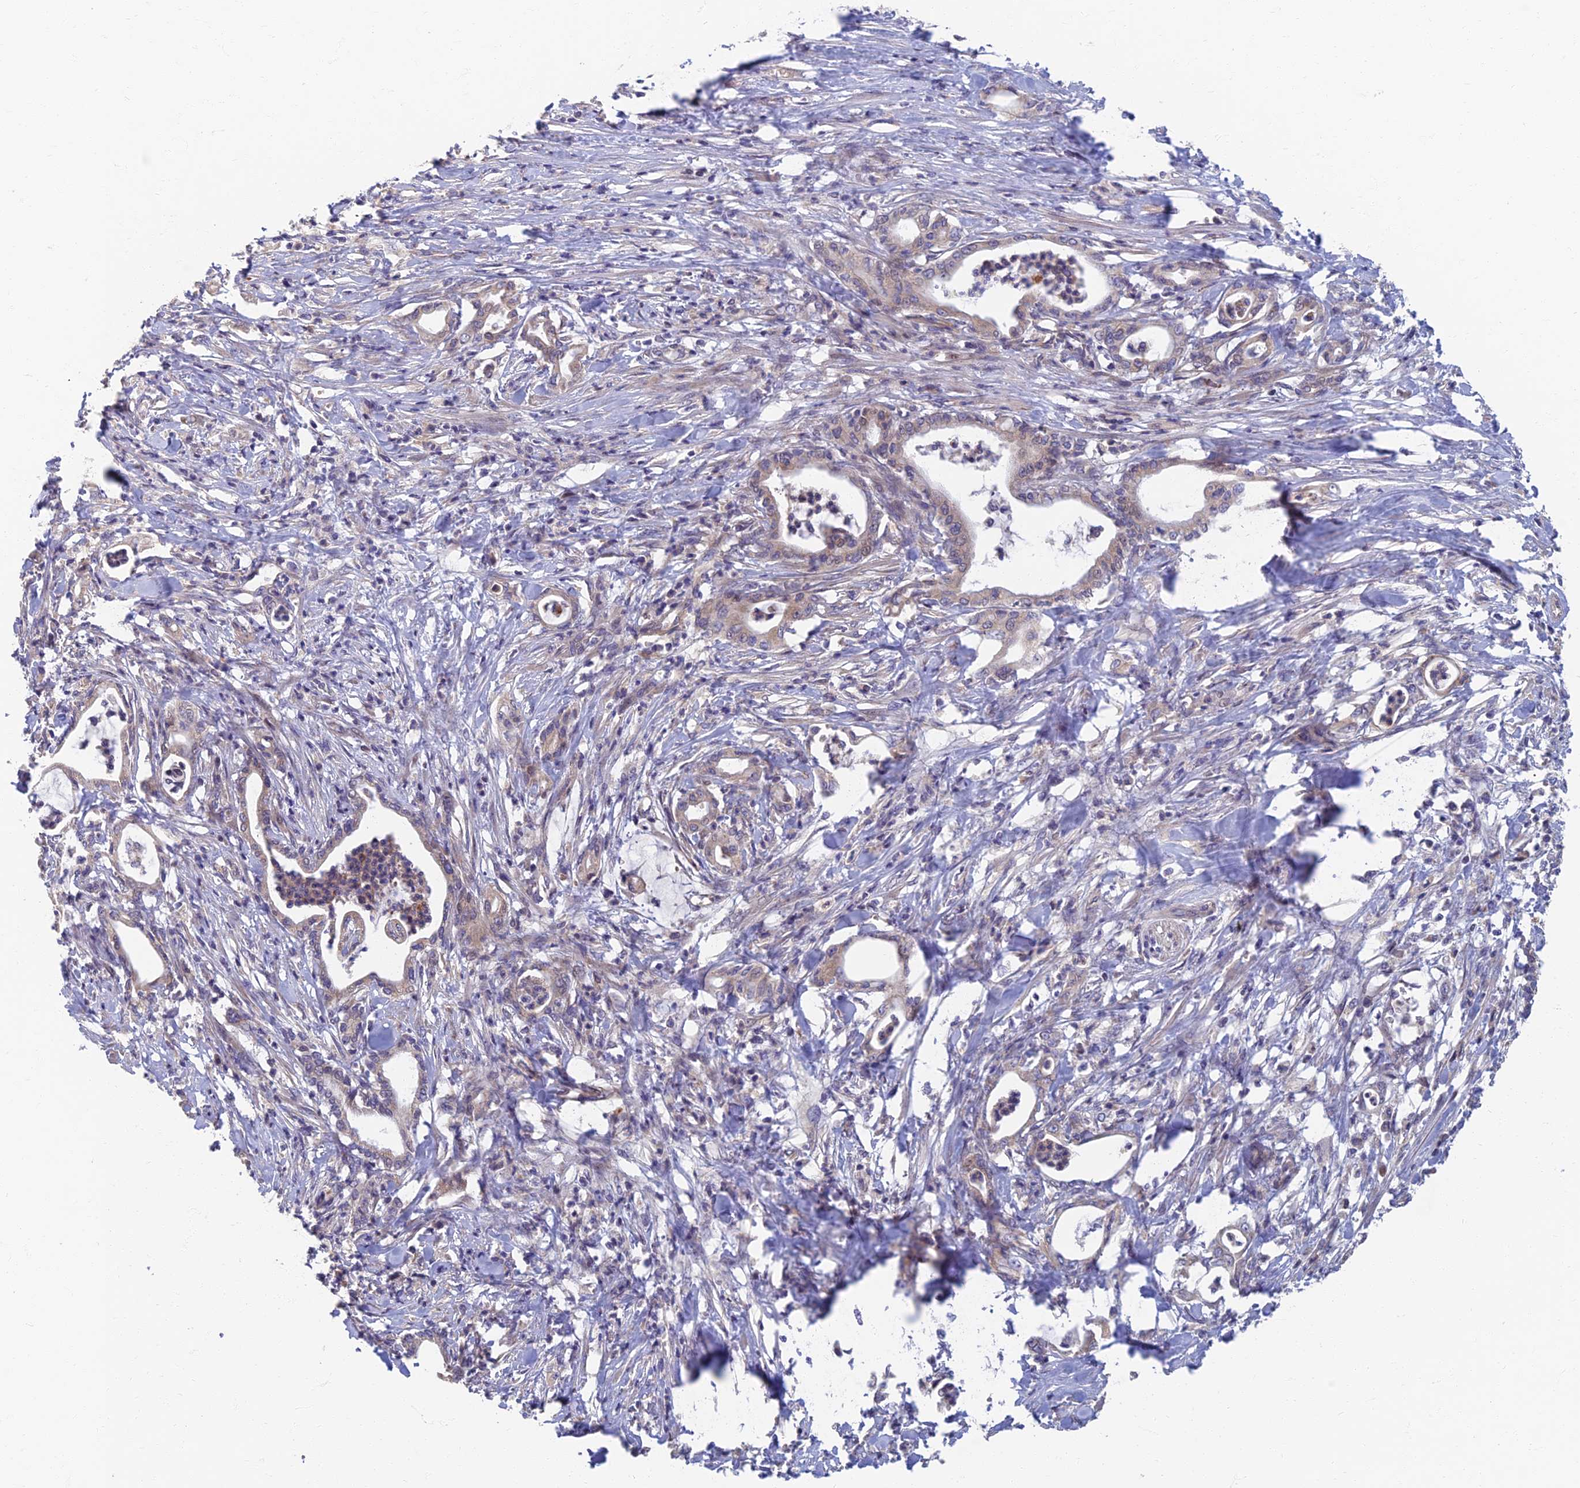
{"staining": {"intensity": "negative", "quantity": "none", "location": "none"}, "tissue": "pancreatic cancer", "cell_type": "Tumor cells", "image_type": "cancer", "snomed": [{"axis": "morphology", "description": "Adenocarcinoma, NOS"}, {"axis": "topography", "description": "Pancreas"}], "caption": "Adenocarcinoma (pancreatic) stained for a protein using IHC displays no expression tumor cells.", "gene": "SOGA1", "patient": {"sex": "female", "age": 55}}